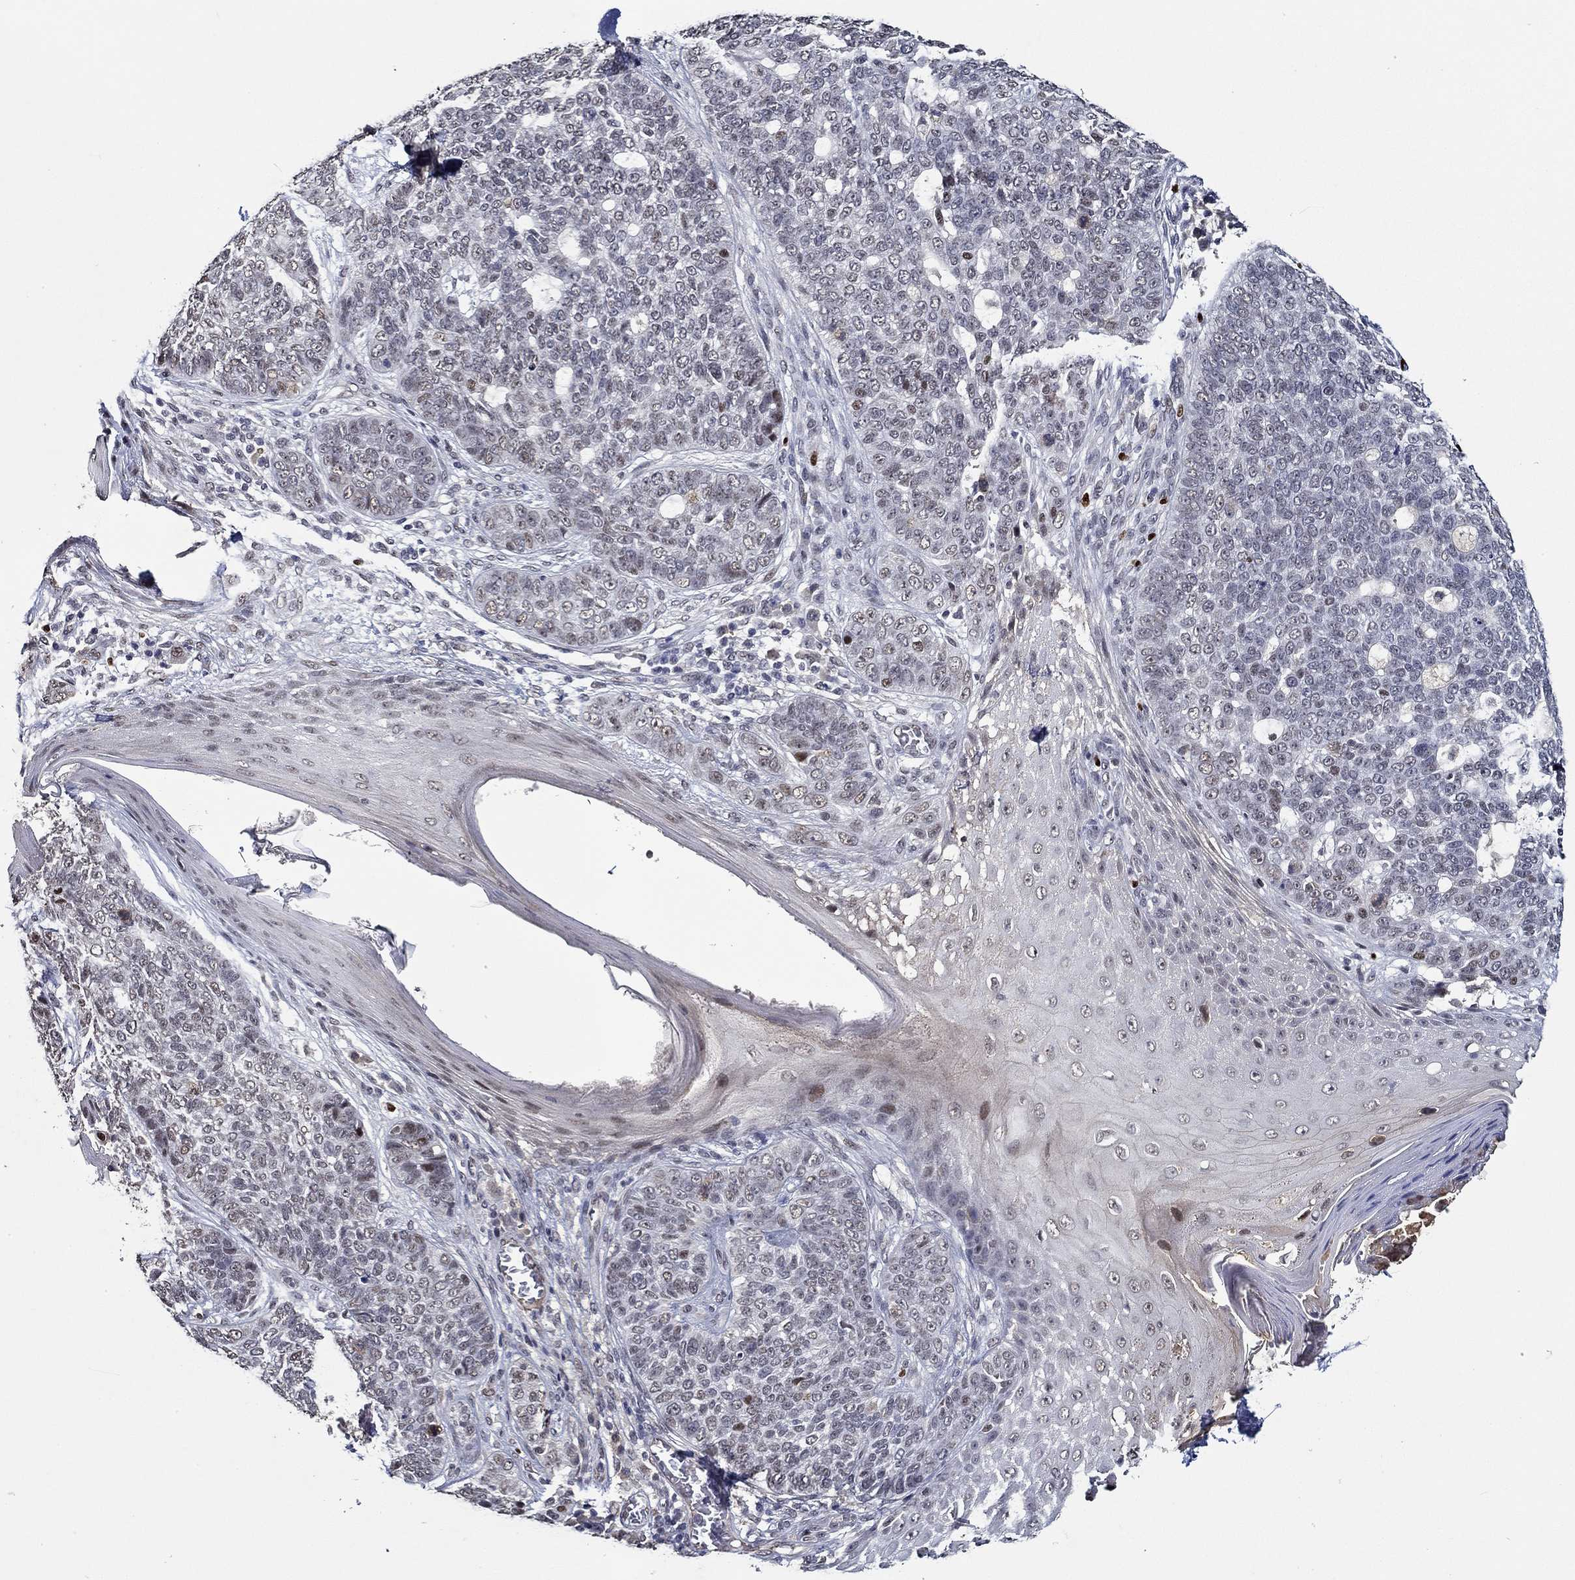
{"staining": {"intensity": "negative", "quantity": "none", "location": "none"}, "tissue": "skin cancer", "cell_type": "Tumor cells", "image_type": "cancer", "snomed": [{"axis": "morphology", "description": "Basal cell carcinoma"}, {"axis": "topography", "description": "Skin"}], "caption": "Immunohistochemistry micrograph of human skin basal cell carcinoma stained for a protein (brown), which shows no positivity in tumor cells. (Immunohistochemistry, brightfield microscopy, high magnification).", "gene": "GATA2", "patient": {"sex": "female", "age": 69}}